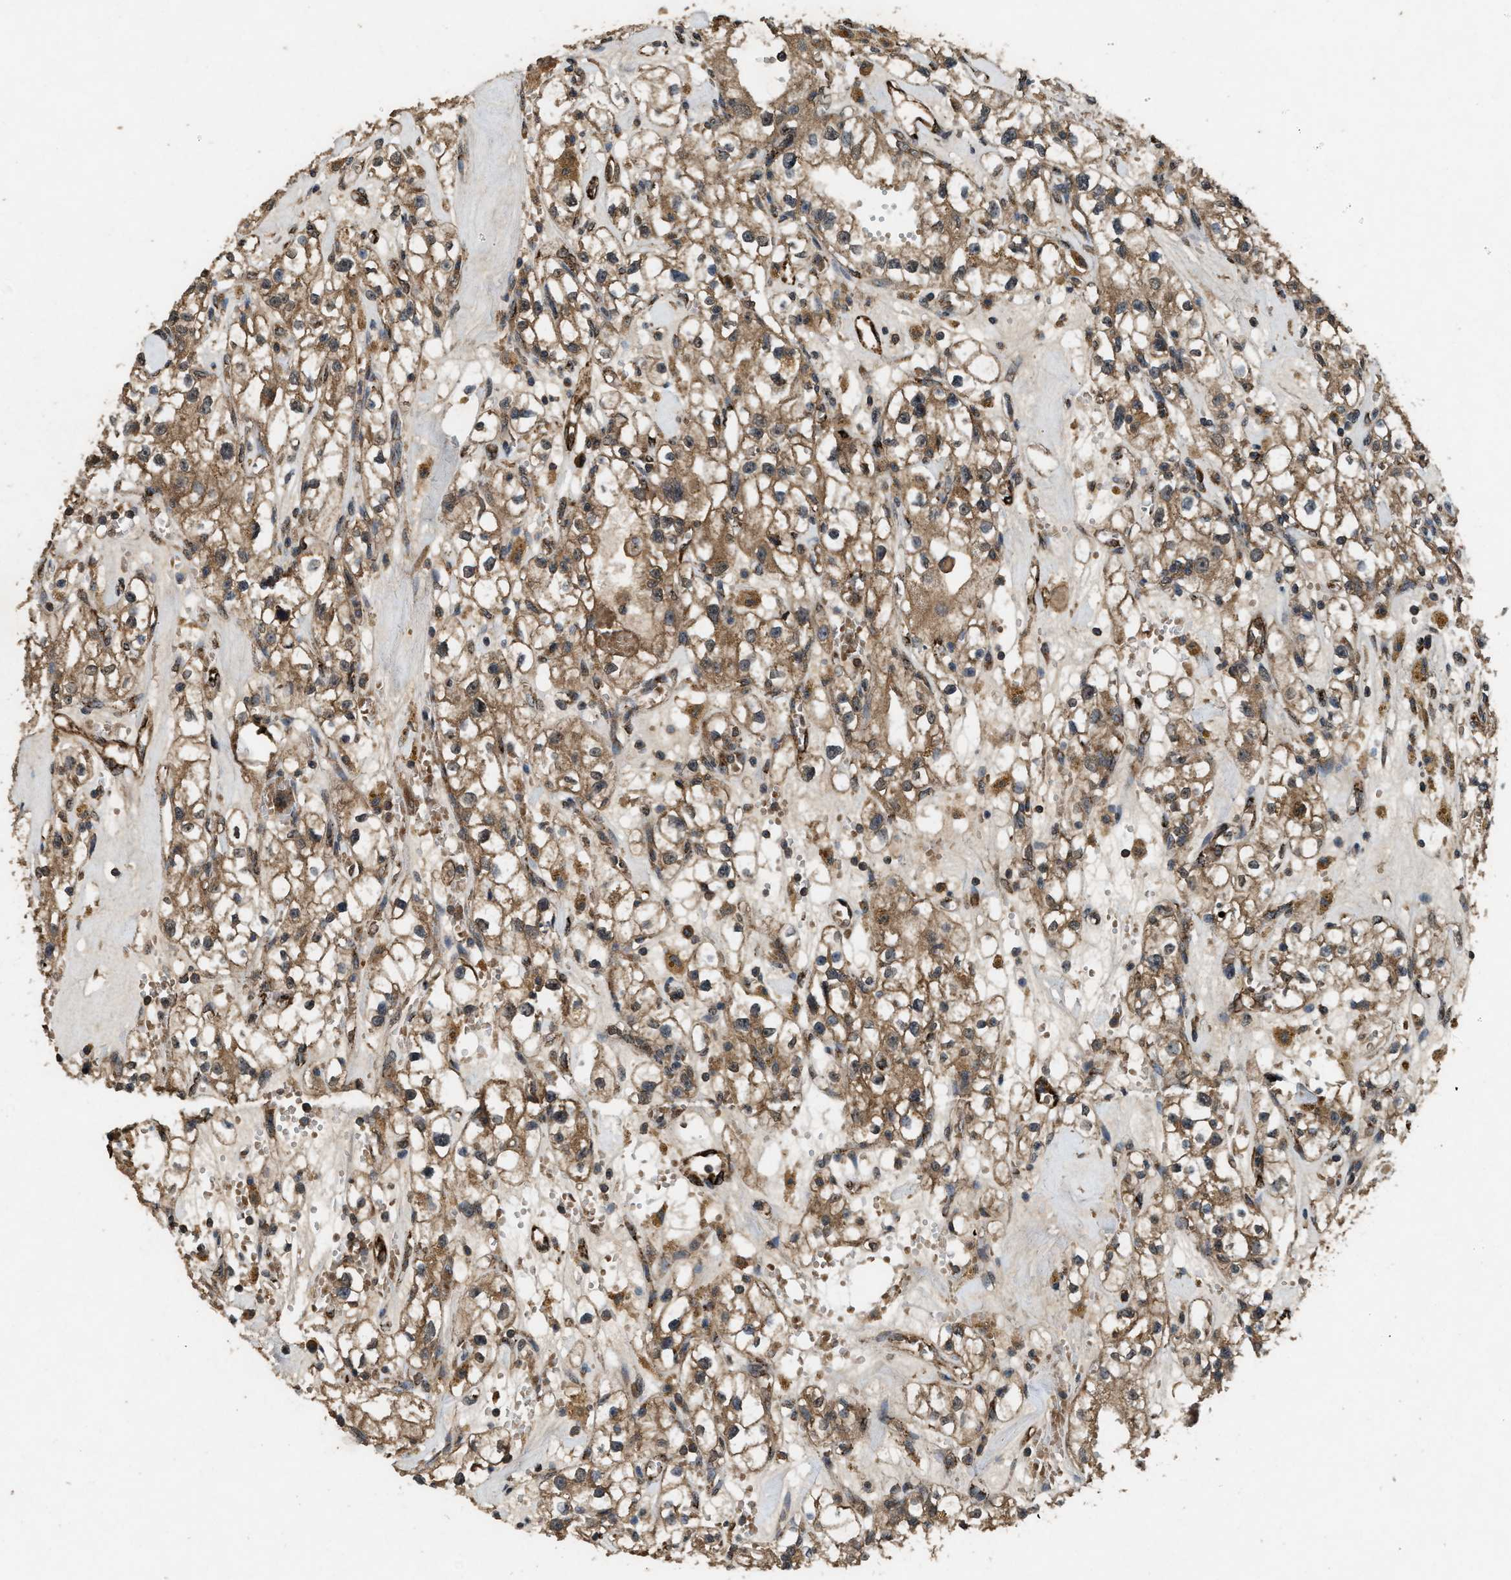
{"staining": {"intensity": "moderate", "quantity": ">75%", "location": "cytoplasmic/membranous"}, "tissue": "renal cancer", "cell_type": "Tumor cells", "image_type": "cancer", "snomed": [{"axis": "morphology", "description": "Adenocarcinoma, NOS"}, {"axis": "topography", "description": "Kidney"}], "caption": "Immunohistochemical staining of human renal cancer (adenocarcinoma) reveals medium levels of moderate cytoplasmic/membranous expression in approximately >75% of tumor cells. Using DAB (3,3'-diaminobenzidine) (brown) and hematoxylin (blue) stains, captured at high magnification using brightfield microscopy.", "gene": "ARHGEF5", "patient": {"sex": "male", "age": 56}}